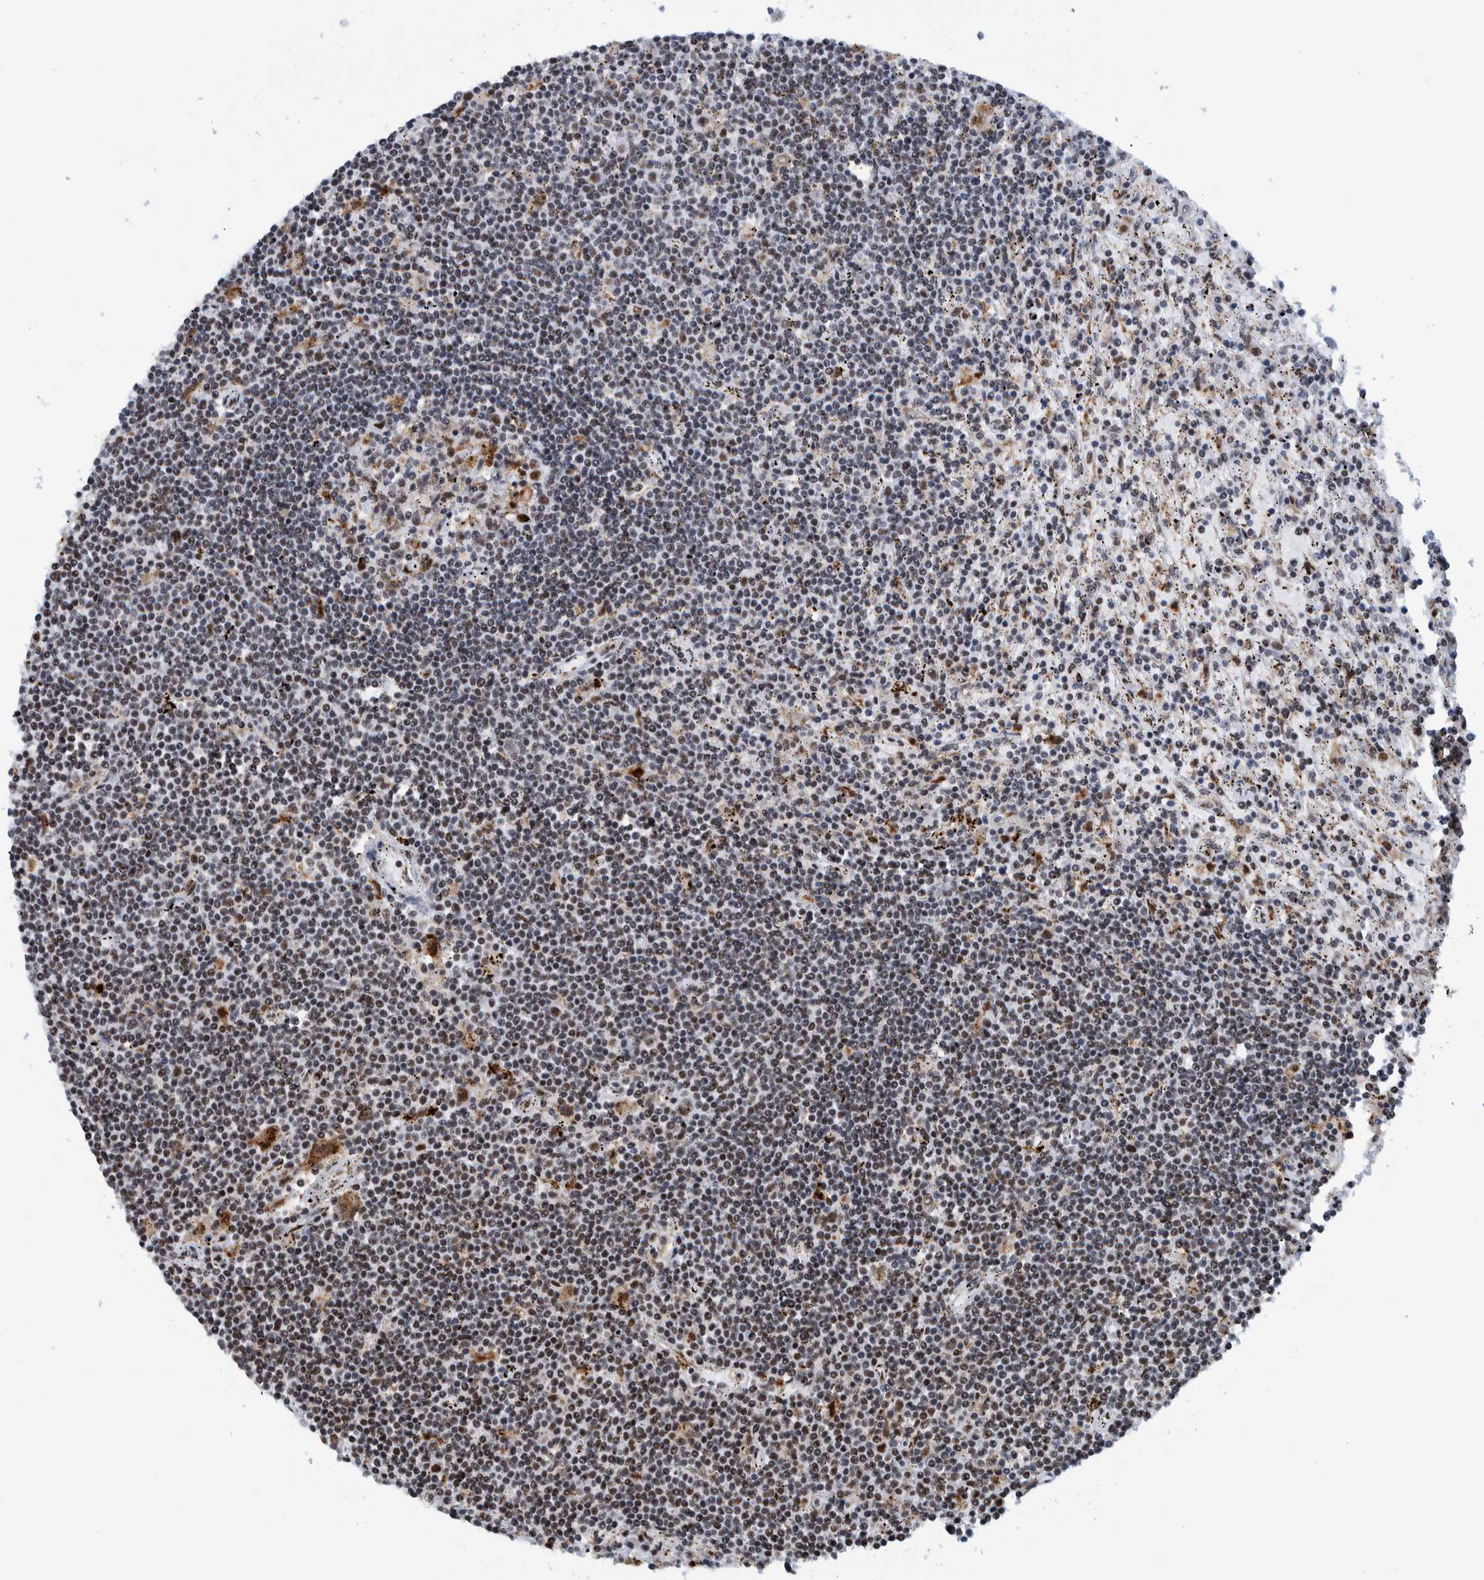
{"staining": {"intensity": "weak", "quantity": ">75%", "location": "nuclear"}, "tissue": "lymphoma", "cell_type": "Tumor cells", "image_type": "cancer", "snomed": [{"axis": "morphology", "description": "Malignant lymphoma, non-Hodgkin's type, Low grade"}, {"axis": "topography", "description": "Spleen"}], "caption": "High-magnification brightfield microscopy of low-grade malignant lymphoma, non-Hodgkin's type stained with DAB (brown) and counterstained with hematoxylin (blue). tumor cells exhibit weak nuclear expression is identified in approximately>75% of cells. Using DAB (3,3'-diaminobenzidine) (brown) and hematoxylin (blue) stains, captured at high magnification using brightfield microscopy.", "gene": "EFTUD2", "patient": {"sex": "male", "age": 76}}